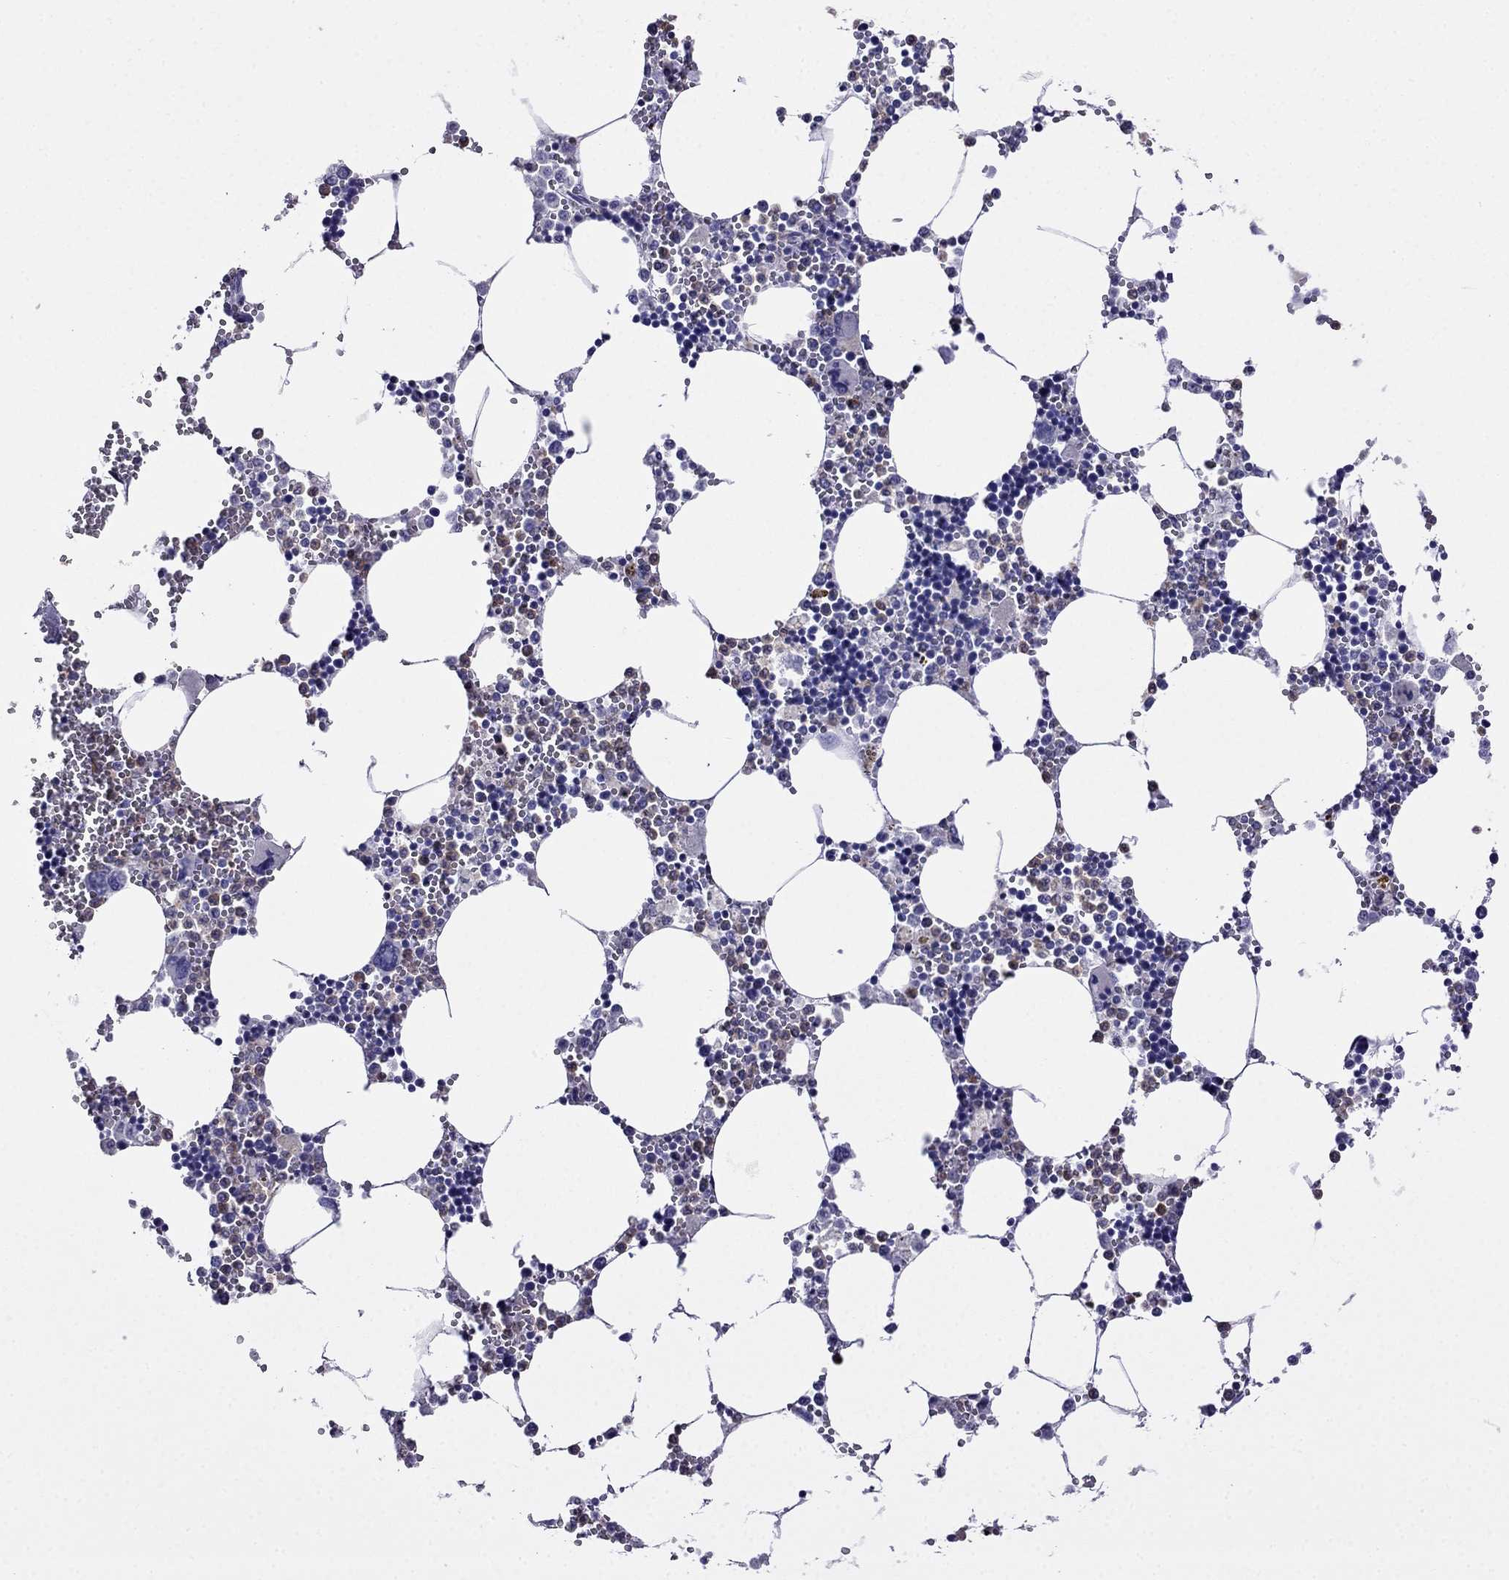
{"staining": {"intensity": "moderate", "quantity": "<25%", "location": "cytoplasmic/membranous"}, "tissue": "bone marrow", "cell_type": "Hematopoietic cells", "image_type": "normal", "snomed": [{"axis": "morphology", "description": "Normal tissue, NOS"}, {"axis": "topography", "description": "Bone marrow"}], "caption": "Bone marrow stained for a protein (brown) reveals moderate cytoplasmic/membranous positive expression in about <25% of hematopoietic cells.", "gene": "CDHR4", "patient": {"sex": "male", "age": 54}}